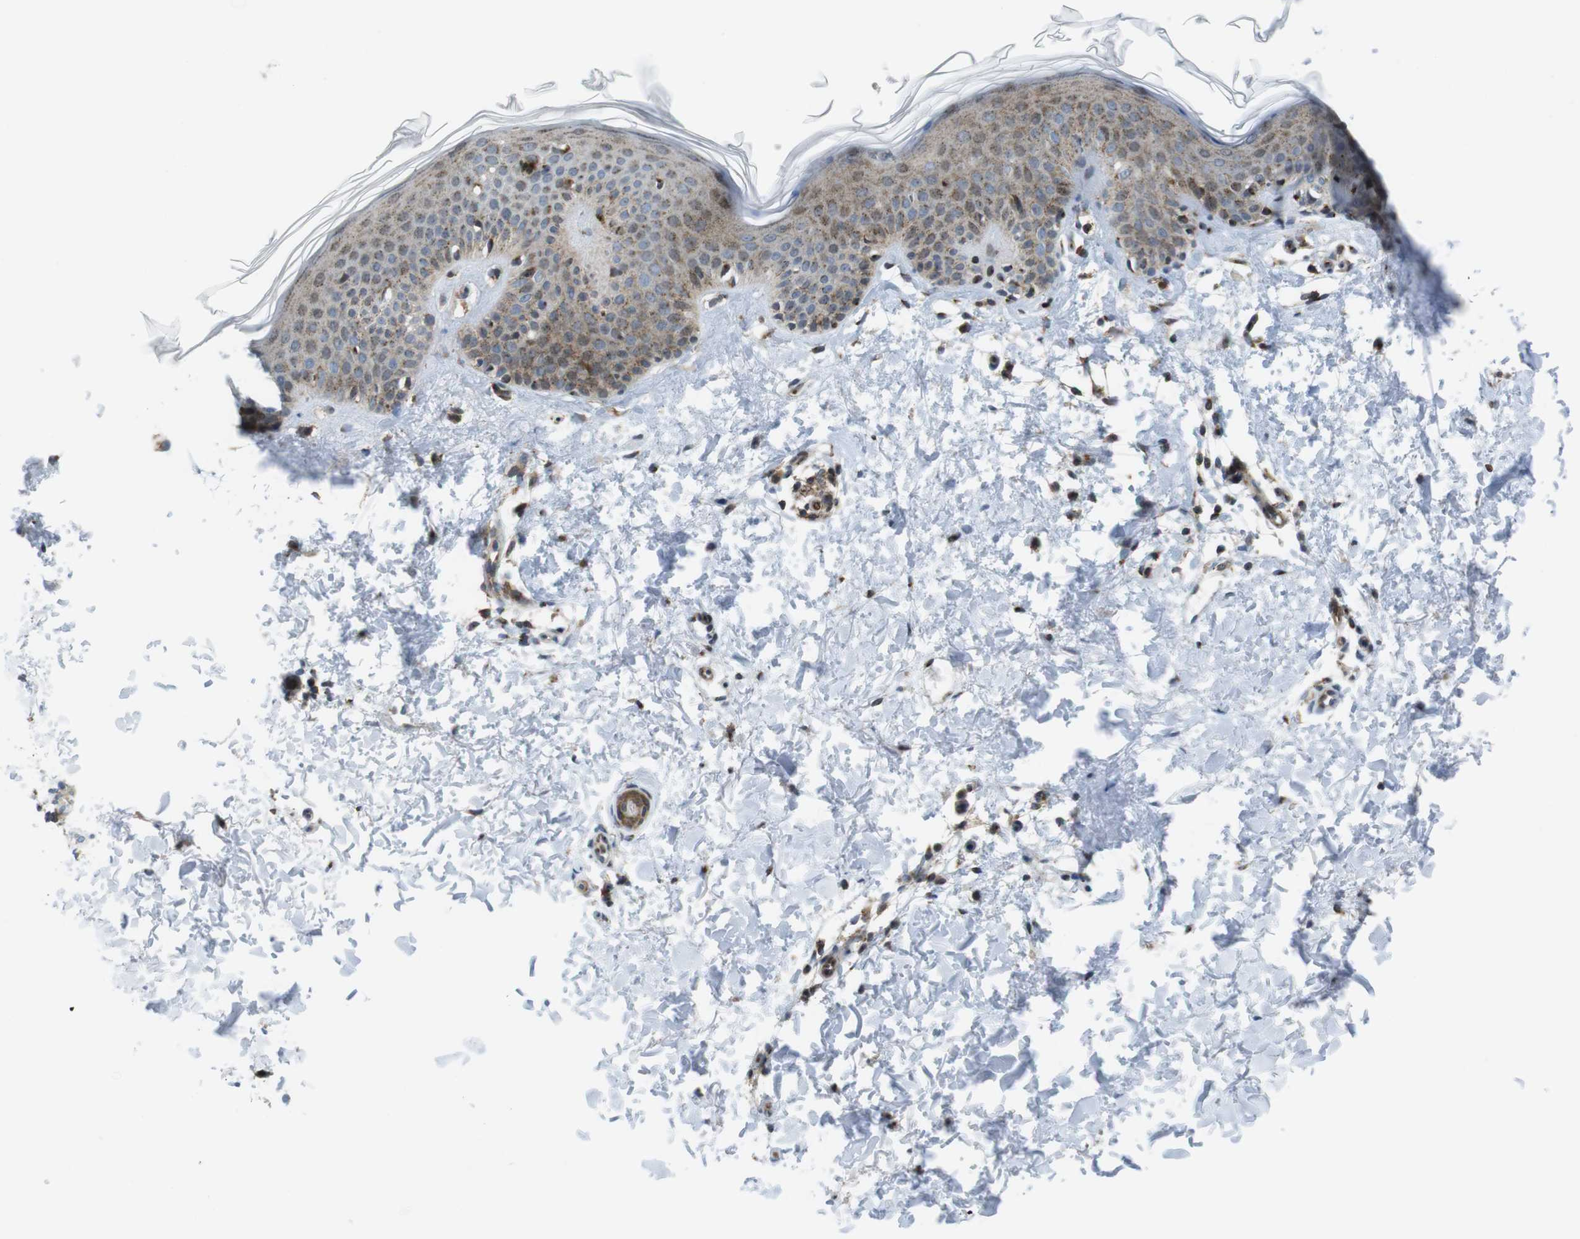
{"staining": {"intensity": "moderate", "quantity": ">75%", "location": "cytoplasmic/membranous"}, "tissue": "skin", "cell_type": "Fibroblasts", "image_type": "normal", "snomed": [{"axis": "morphology", "description": "Normal tissue, NOS"}, {"axis": "topography", "description": "Skin"}], "caption": "Protein staining reveals moderate cytoplasmic/membranous expression in about >75% of fibroblasts in unremarkable skin. Immunohistochemistry stains the protein of interest in brown and the nuclei are stained blue.", "gene": "CUL7", "patient": {"sex": "female", "age": 56}}